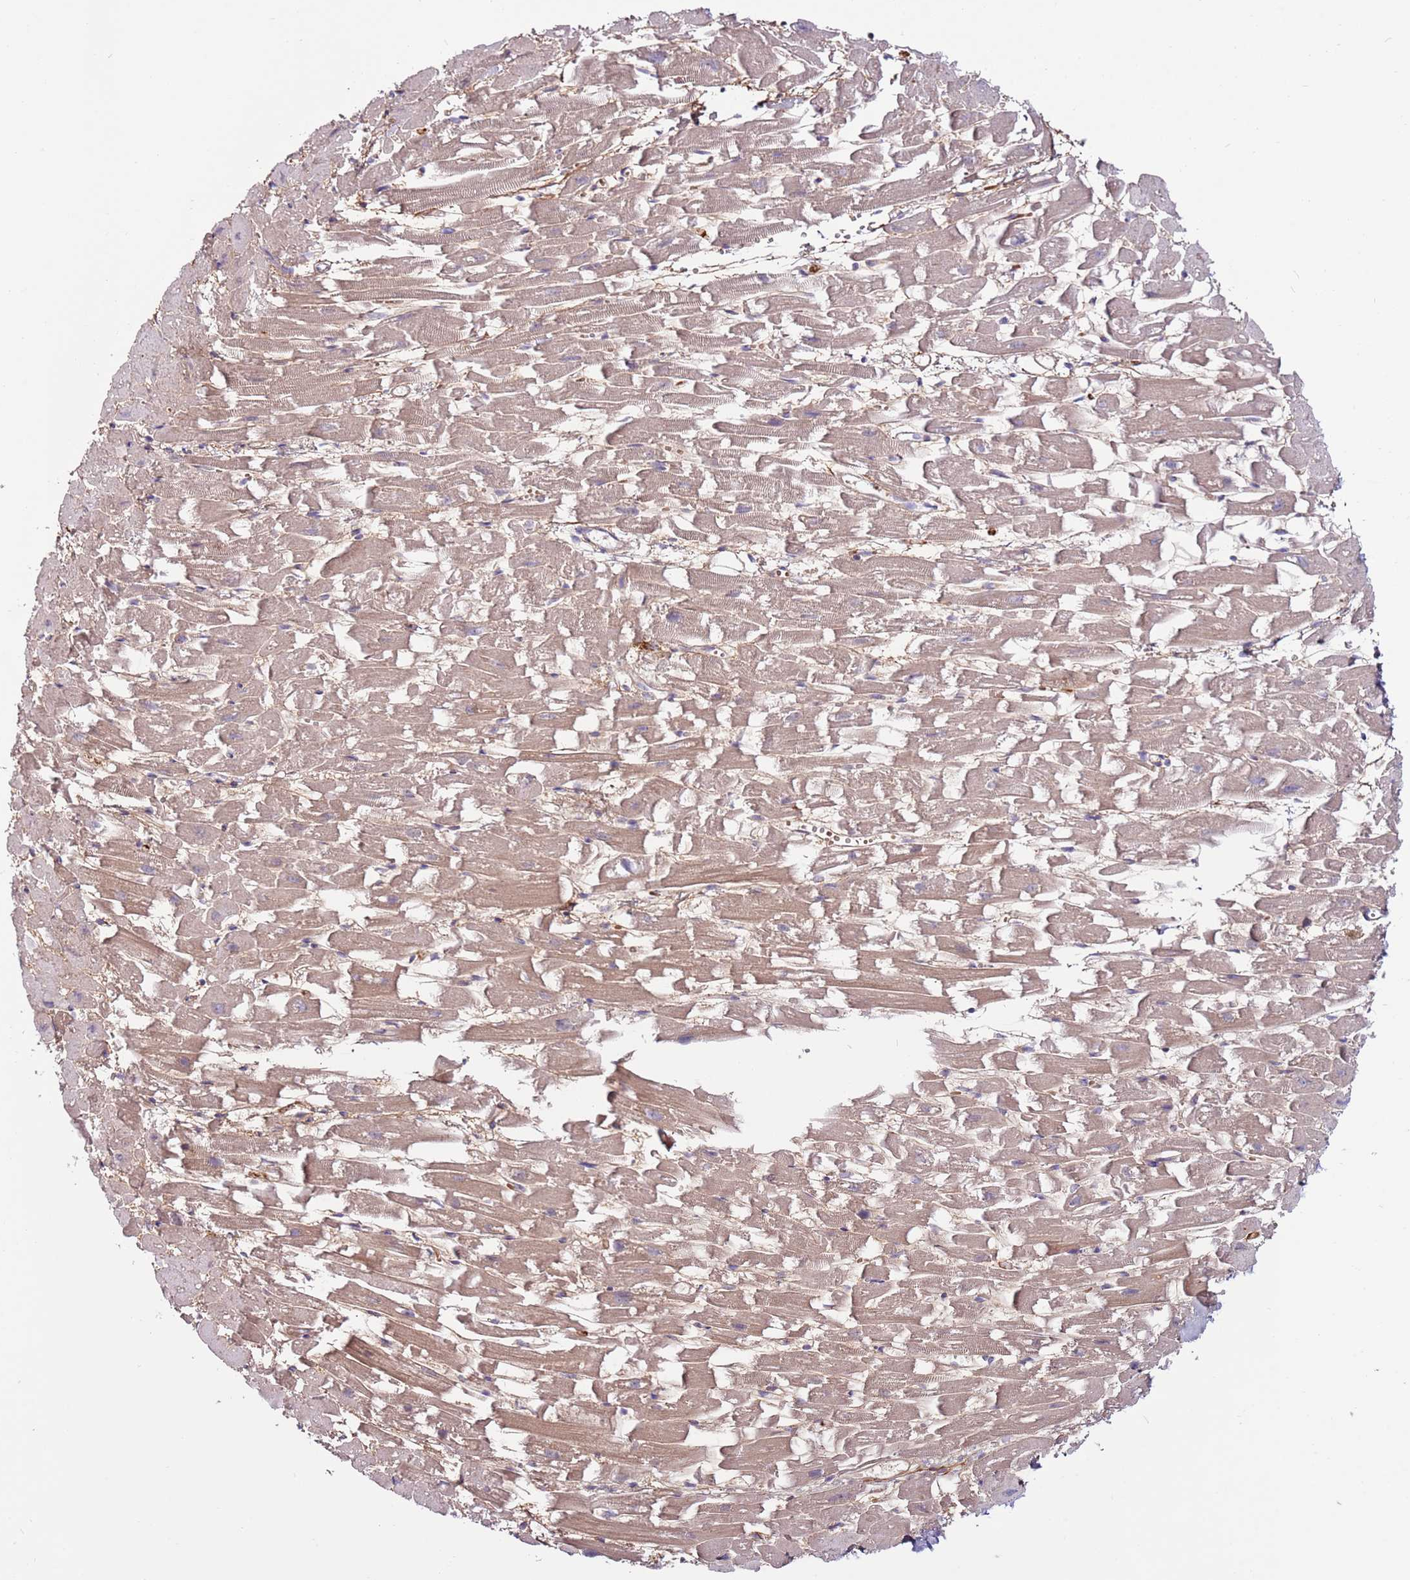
{"staining": {"intensity": "weak", "quantity": "25%-75%", "location": "cytoplasmic/membranous"}, "tissue": "heart muscle", "cell_type": "Cardiomyocytes", "image_type": "normal", "snomed": [{"axis": "morphology", "description": "Normal tissue, NOS"}, {"axis": "topography", "description": "Heart"}], "caption": "Heart muscle stained with DAB (3,3'-diaminobenzidine) immunohistochemistry (IHC) shows low levels of weak cytoplasmic/membranous staining in approximately 25%-75% of cardiomyocytes. (DAB = brown stain, brightfield microscopy at high magnification).", "gene": "MTG2", "patient": {"sex": "female", "age": 64}}